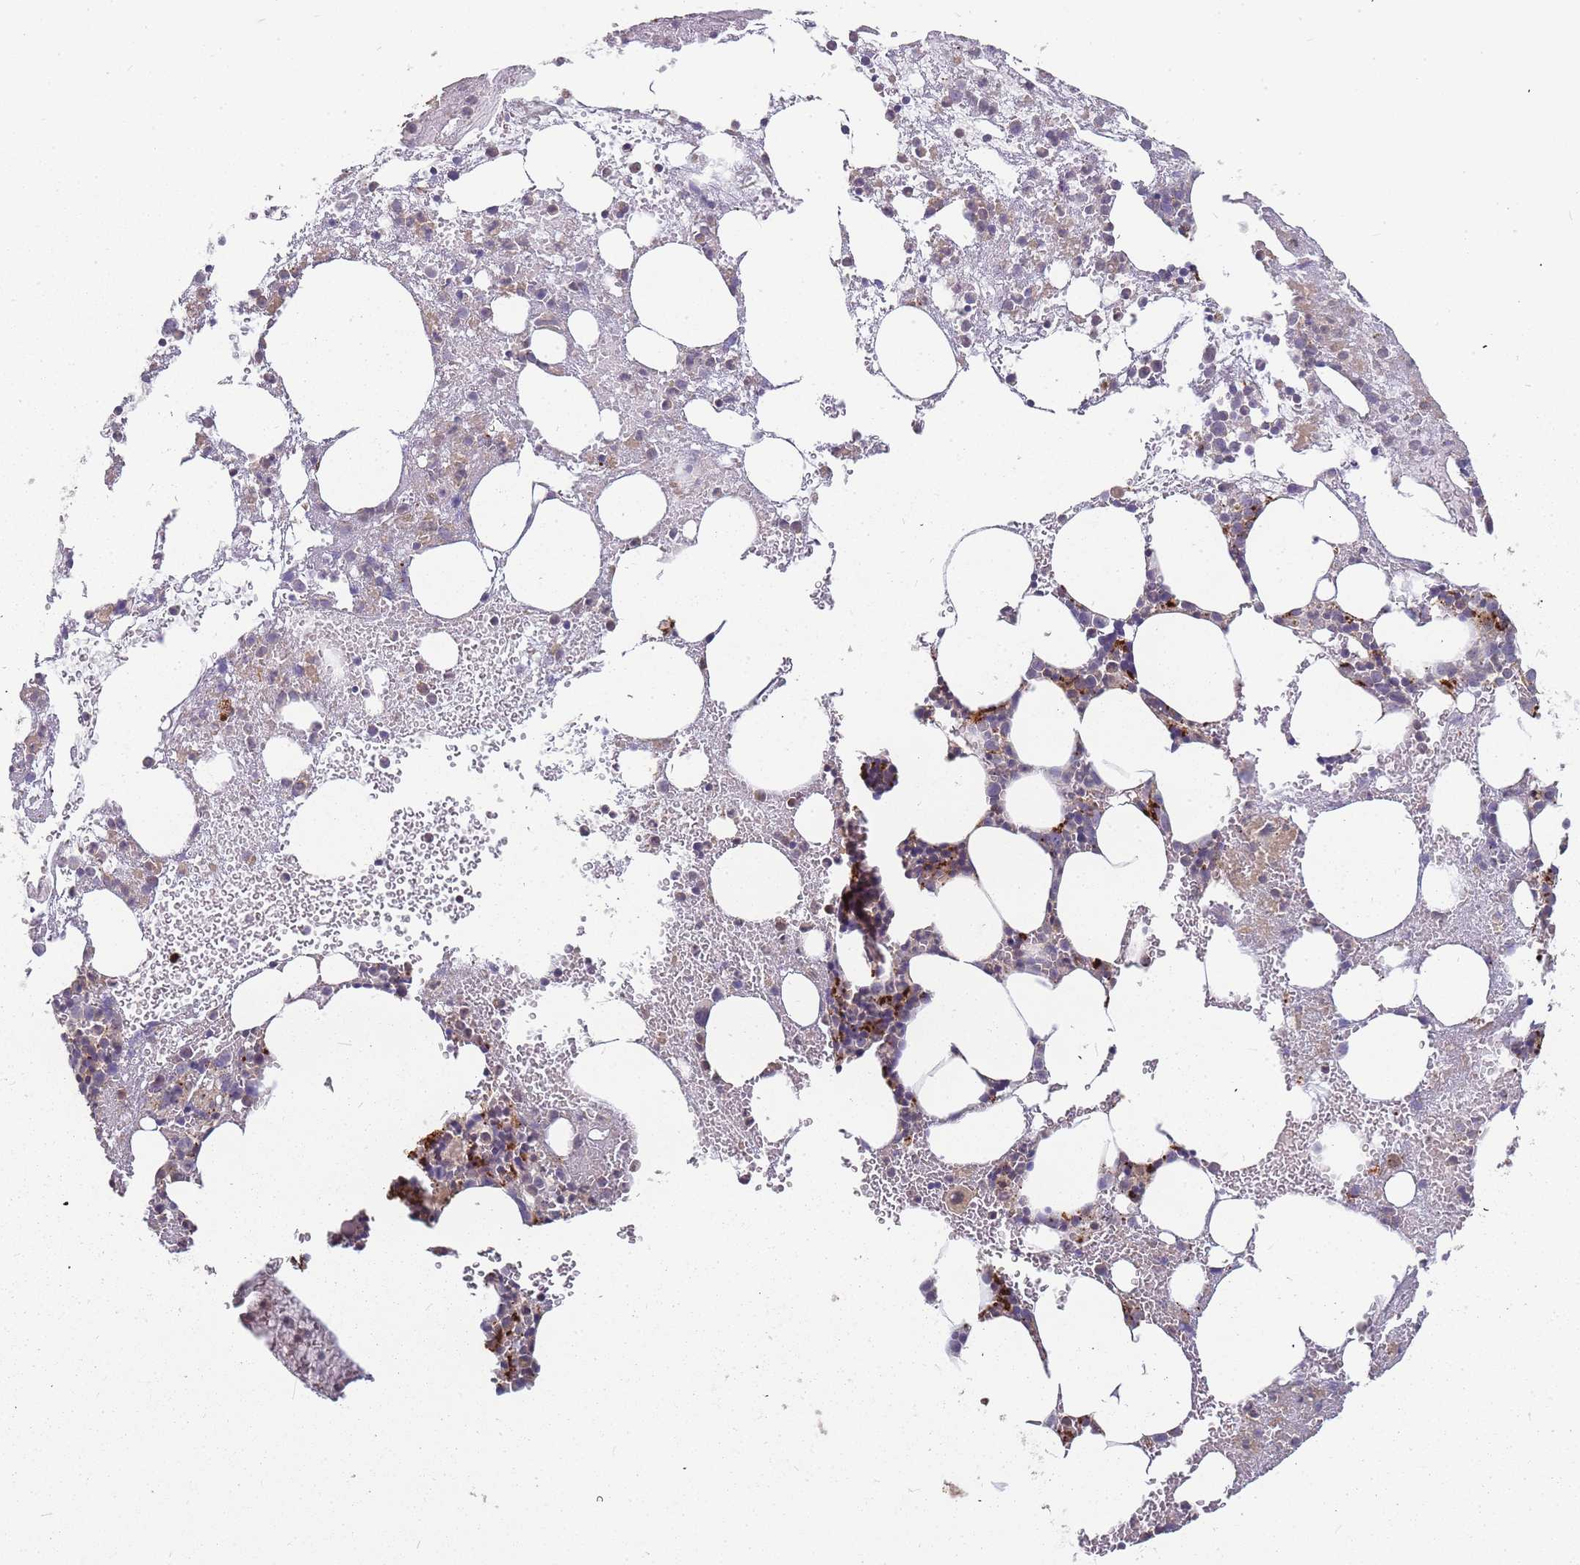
{"staining": {"intensity": "strong", "quantity": "<25%", "location": "cytoplasmic/membranous"}, "tissue": "bone marrow", "cell_type": "Hematopoietic cells", "image_type": "normal", "snomed": [{"axis": "morphology", "description": "Normal tissue, NOS"}, {"axis": "topography", "description": "Bone marrow"}], "caption": "IHC (DAB) staining of benign bone marrow exhibits strong cytoplasmic/membranous protein positivity in approximately <25% of hematopoietic cells.", "gene": "ATG5", "patient": {"sex": "male", "age": 61}}